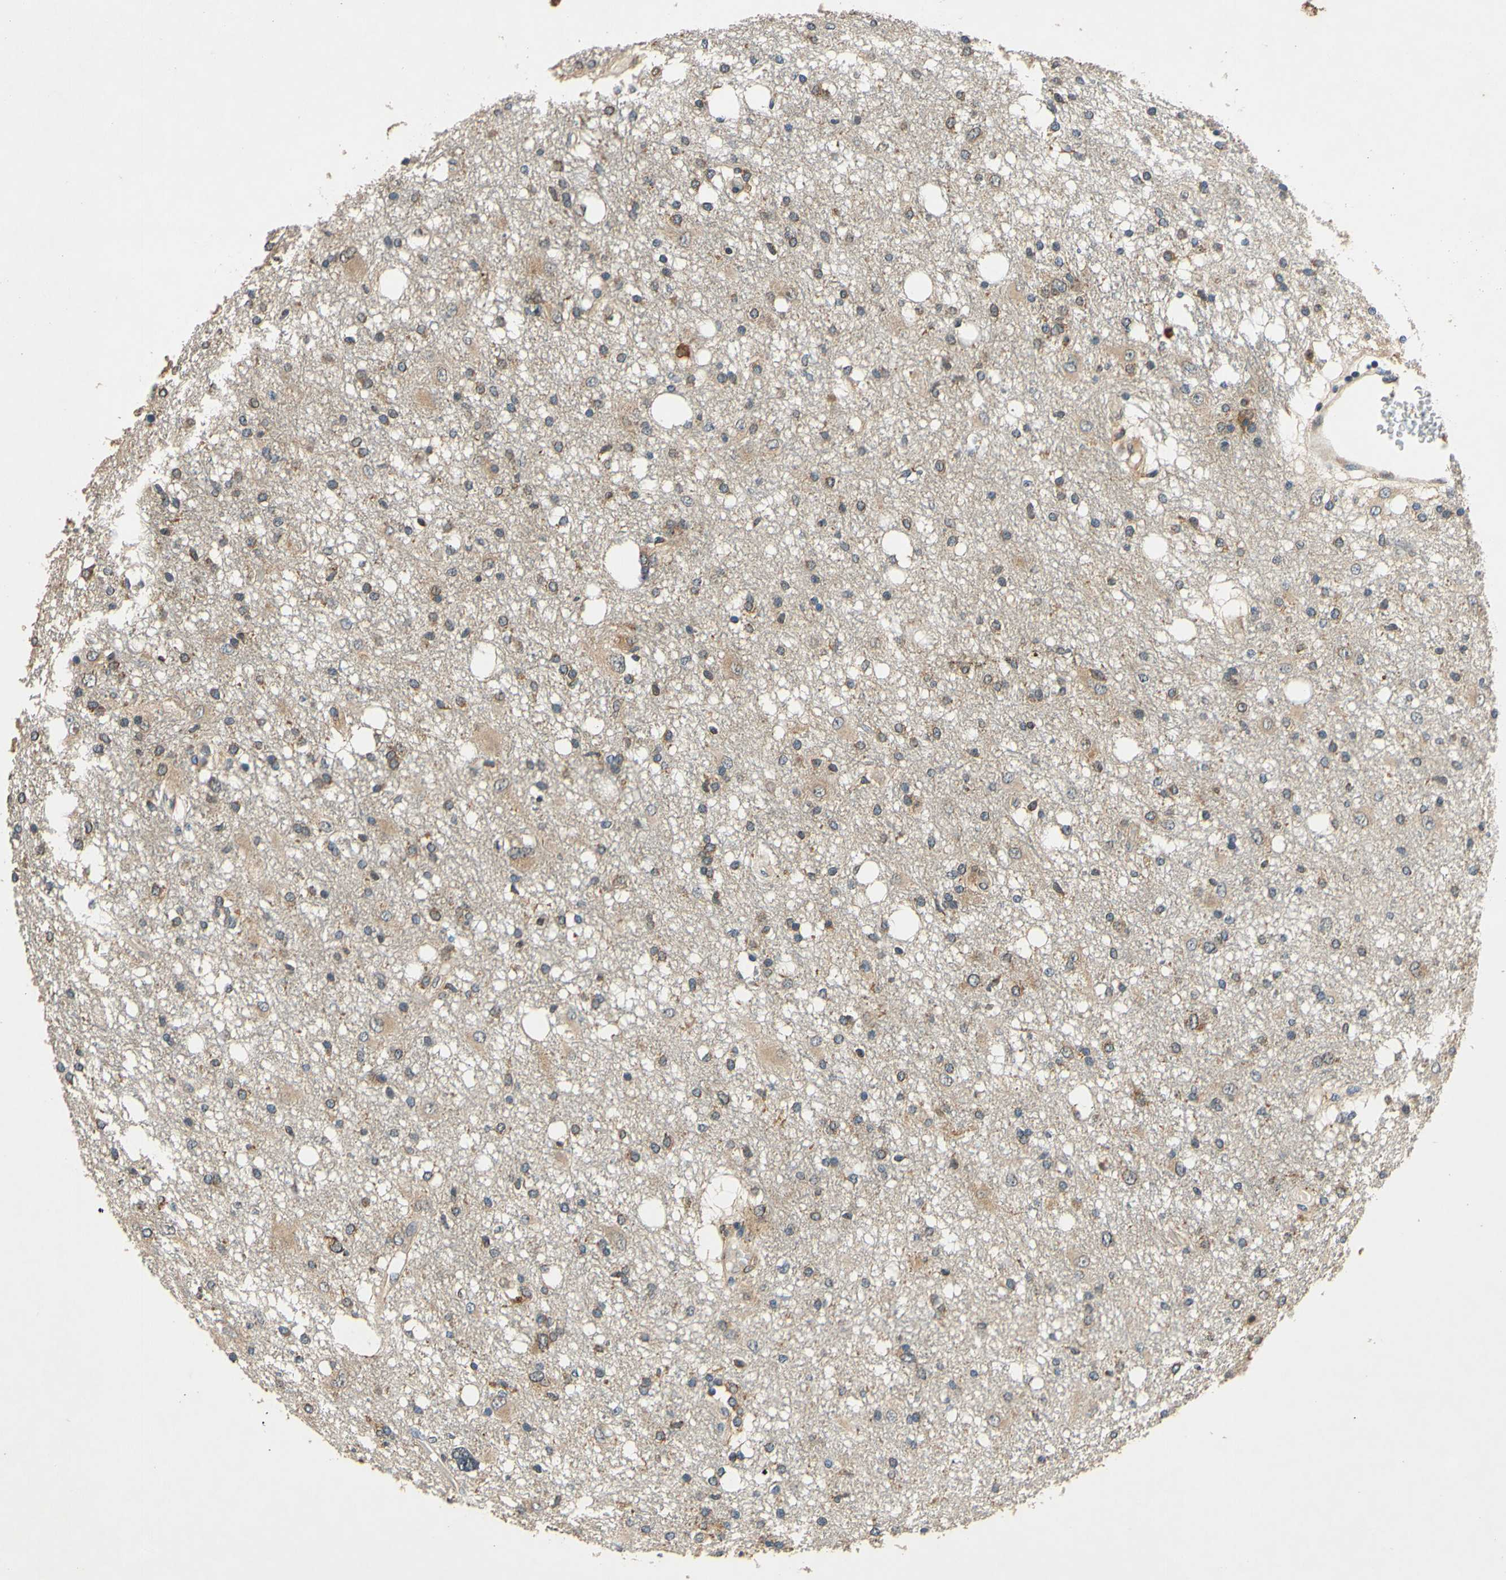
{"staining": {"intensity": "weak", "quantity": "<25%", "location": "cytoplasmic/membranous"}, "tissue": "glioma", "cell_type": "Tumor cells", "image_type": "cancer", "snomed": [{"axis": "morphology", "description": "Glioma, malignant, High grade"}, {"axis": "topography", "description": "Brain"}], "caption": "DAB (3,3'-diaminobenzidine) immunohistochemical staining of human malignant glioma (high-grade) exhibits no significant positivity in tumor cells. (Brightfield microscopy of DAB (3,3'-diaminobenzidine) immunohistochemistry (IHC) at high magnification).", "gene": "PLA2G4A", "patient": {"sex": "female", "age": 59}}